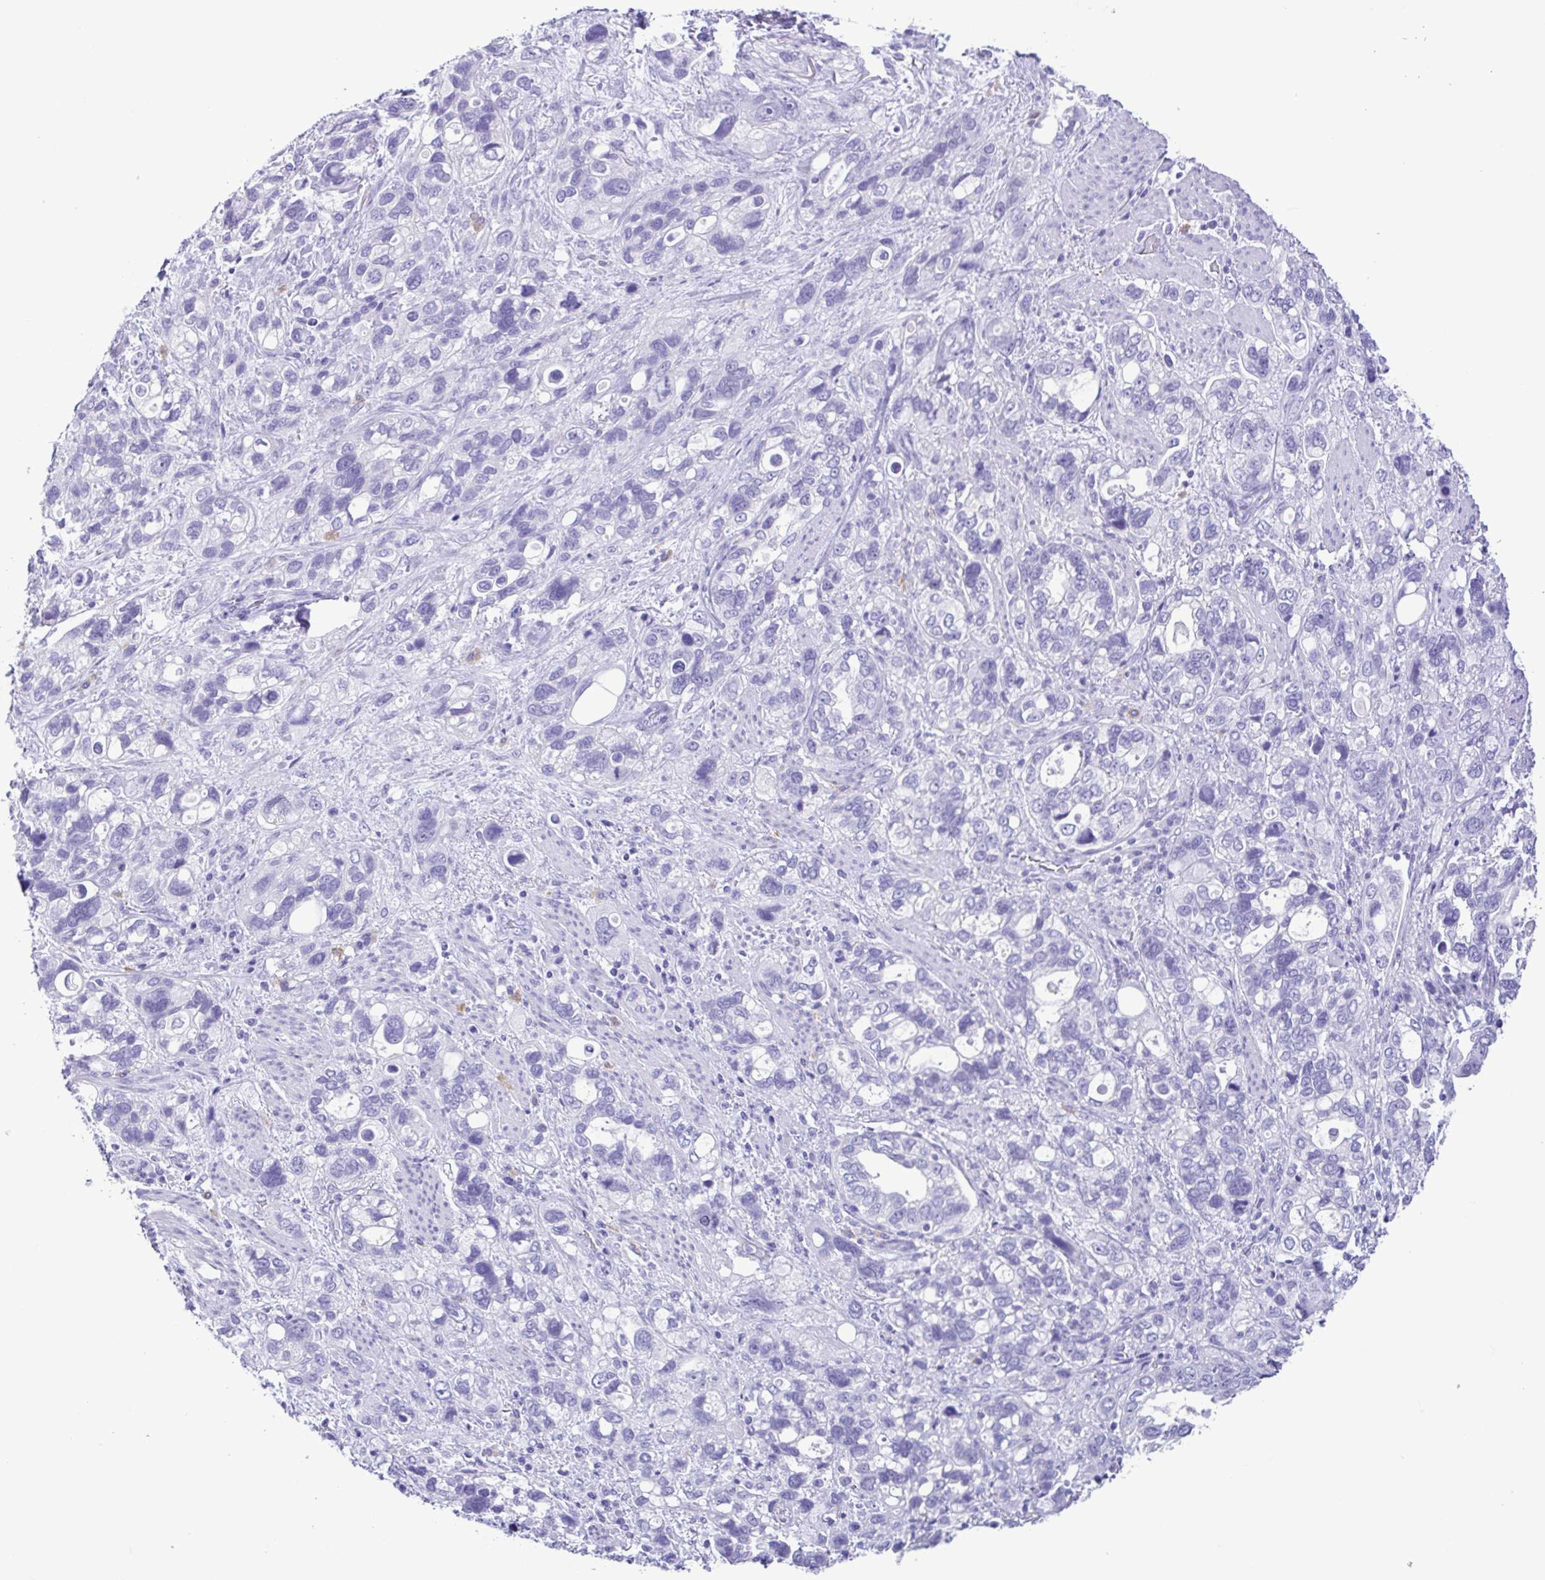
{"staining": {"intensity": "negative", "quantity": "none", "location": "none"}, "tissue": "stomach cancer", "cell_type": "Tumor cells", "image_type": "cancer", "snomed": [{"axis": "morphology", "description": "Adenocarcinoma, NOS"}, {"axis": "topography", "description": "Stomach, upper"}], "caption": "This is an immunohistochemistry (IHC) photomicrograph of human adenocarcinoma (stomach). There is no expression in tumor cells.", "gene": "SPATA16", "patient": {"sex": "female", "age": 81}}